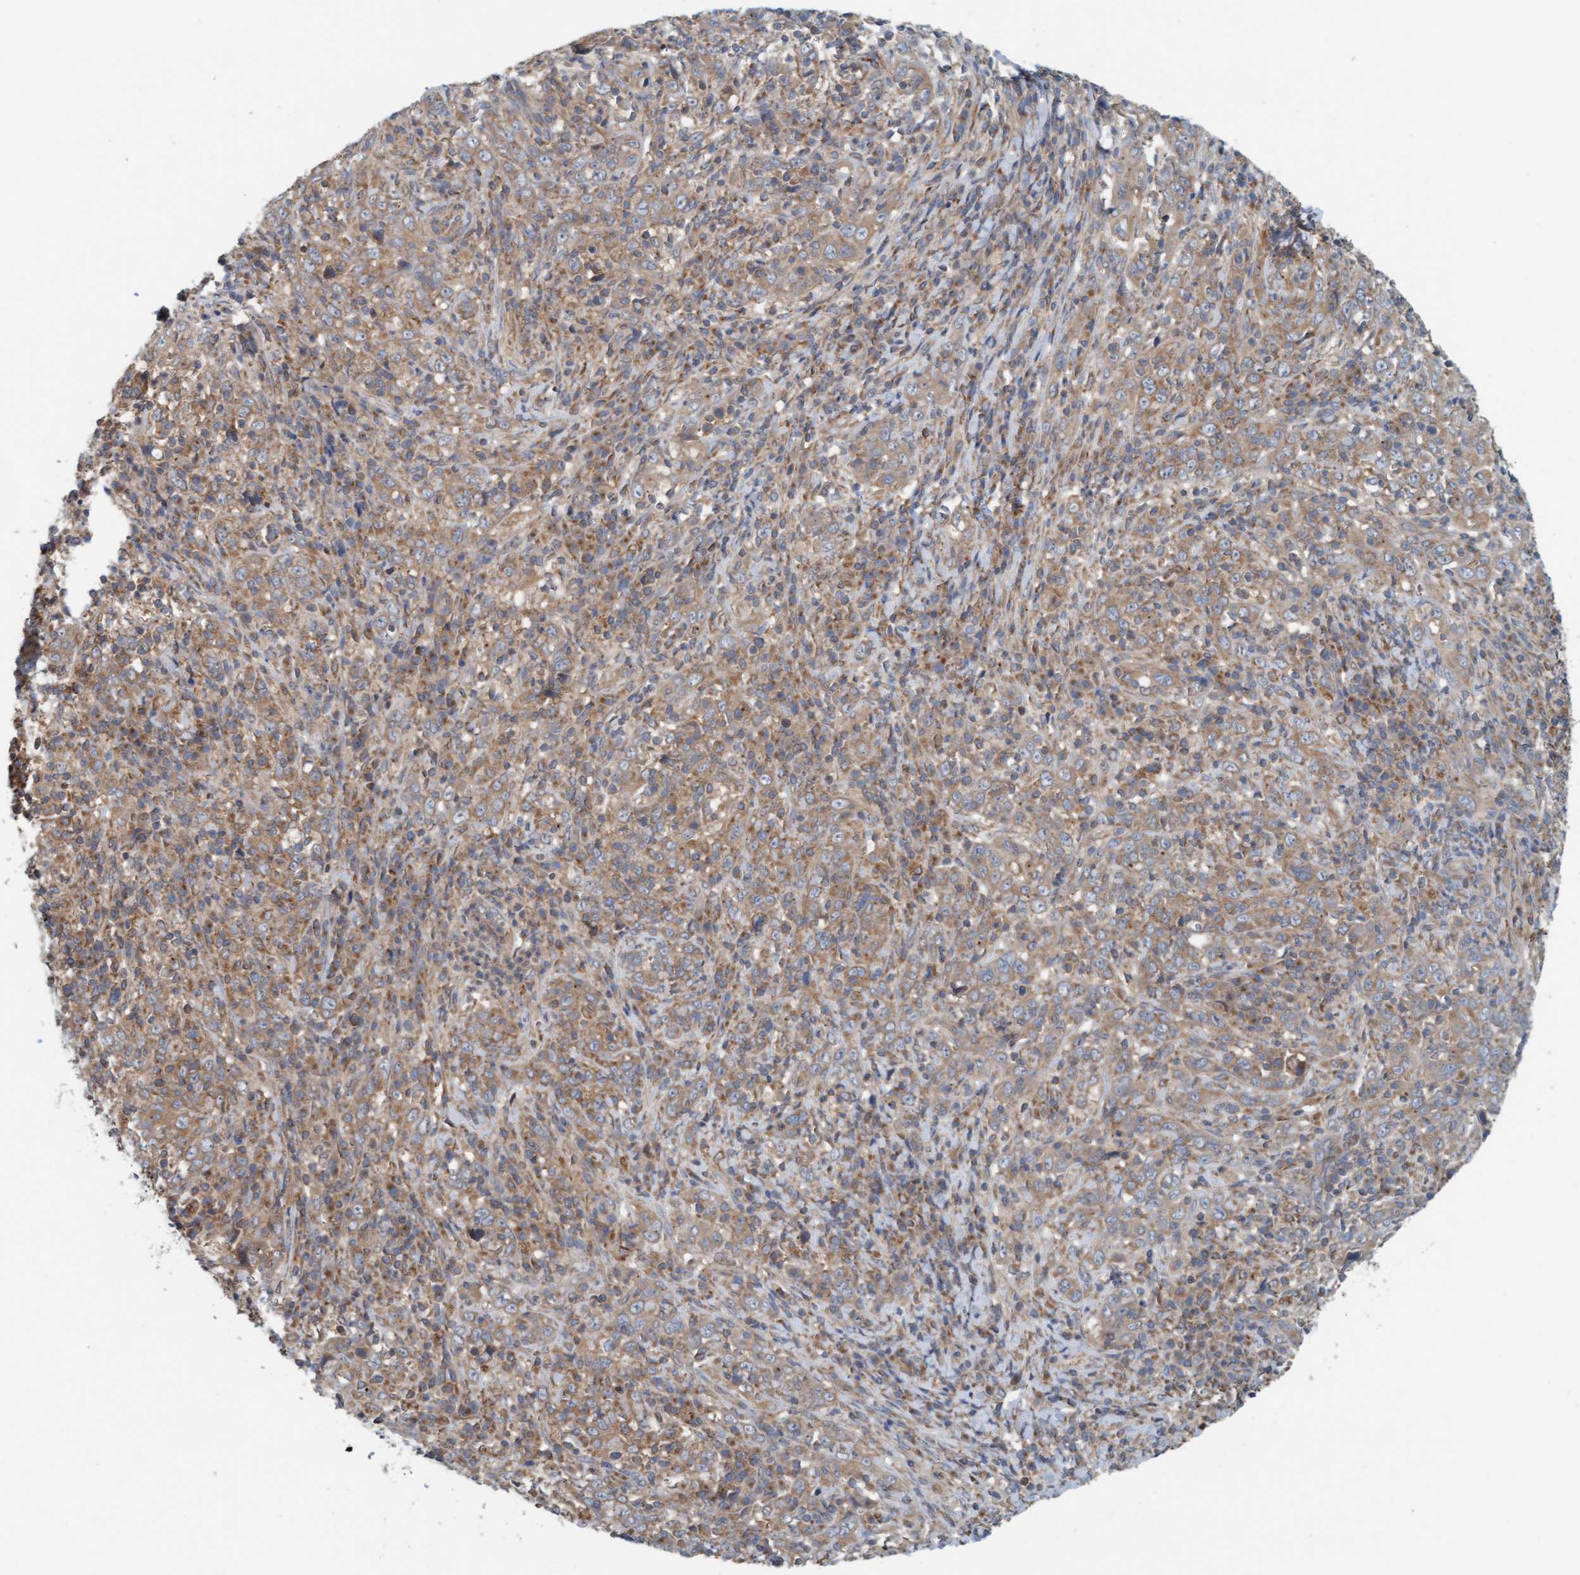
{"staining": {"intensity": "moderate", "quantity": ">75%", "location": "cytoplasmic/membranous"}, "tissue": "cervical cancer", "cell_type": "Tumor cells", "image_type": "cancer", "snomed": [{"axis": "morphology", "description": "Squamous cell carcinoma, NOS"}, {"axis": "topography", "description": "Cervix"}], "caption": "Protein expression analysis of squamous cell carcinoma (cervical) displays moderate cytoplasmic/membranous positivity in approximately >75% of tumor cells.", "gene": "UBAP1", "patient": {"sex": "female", "age": 46}}